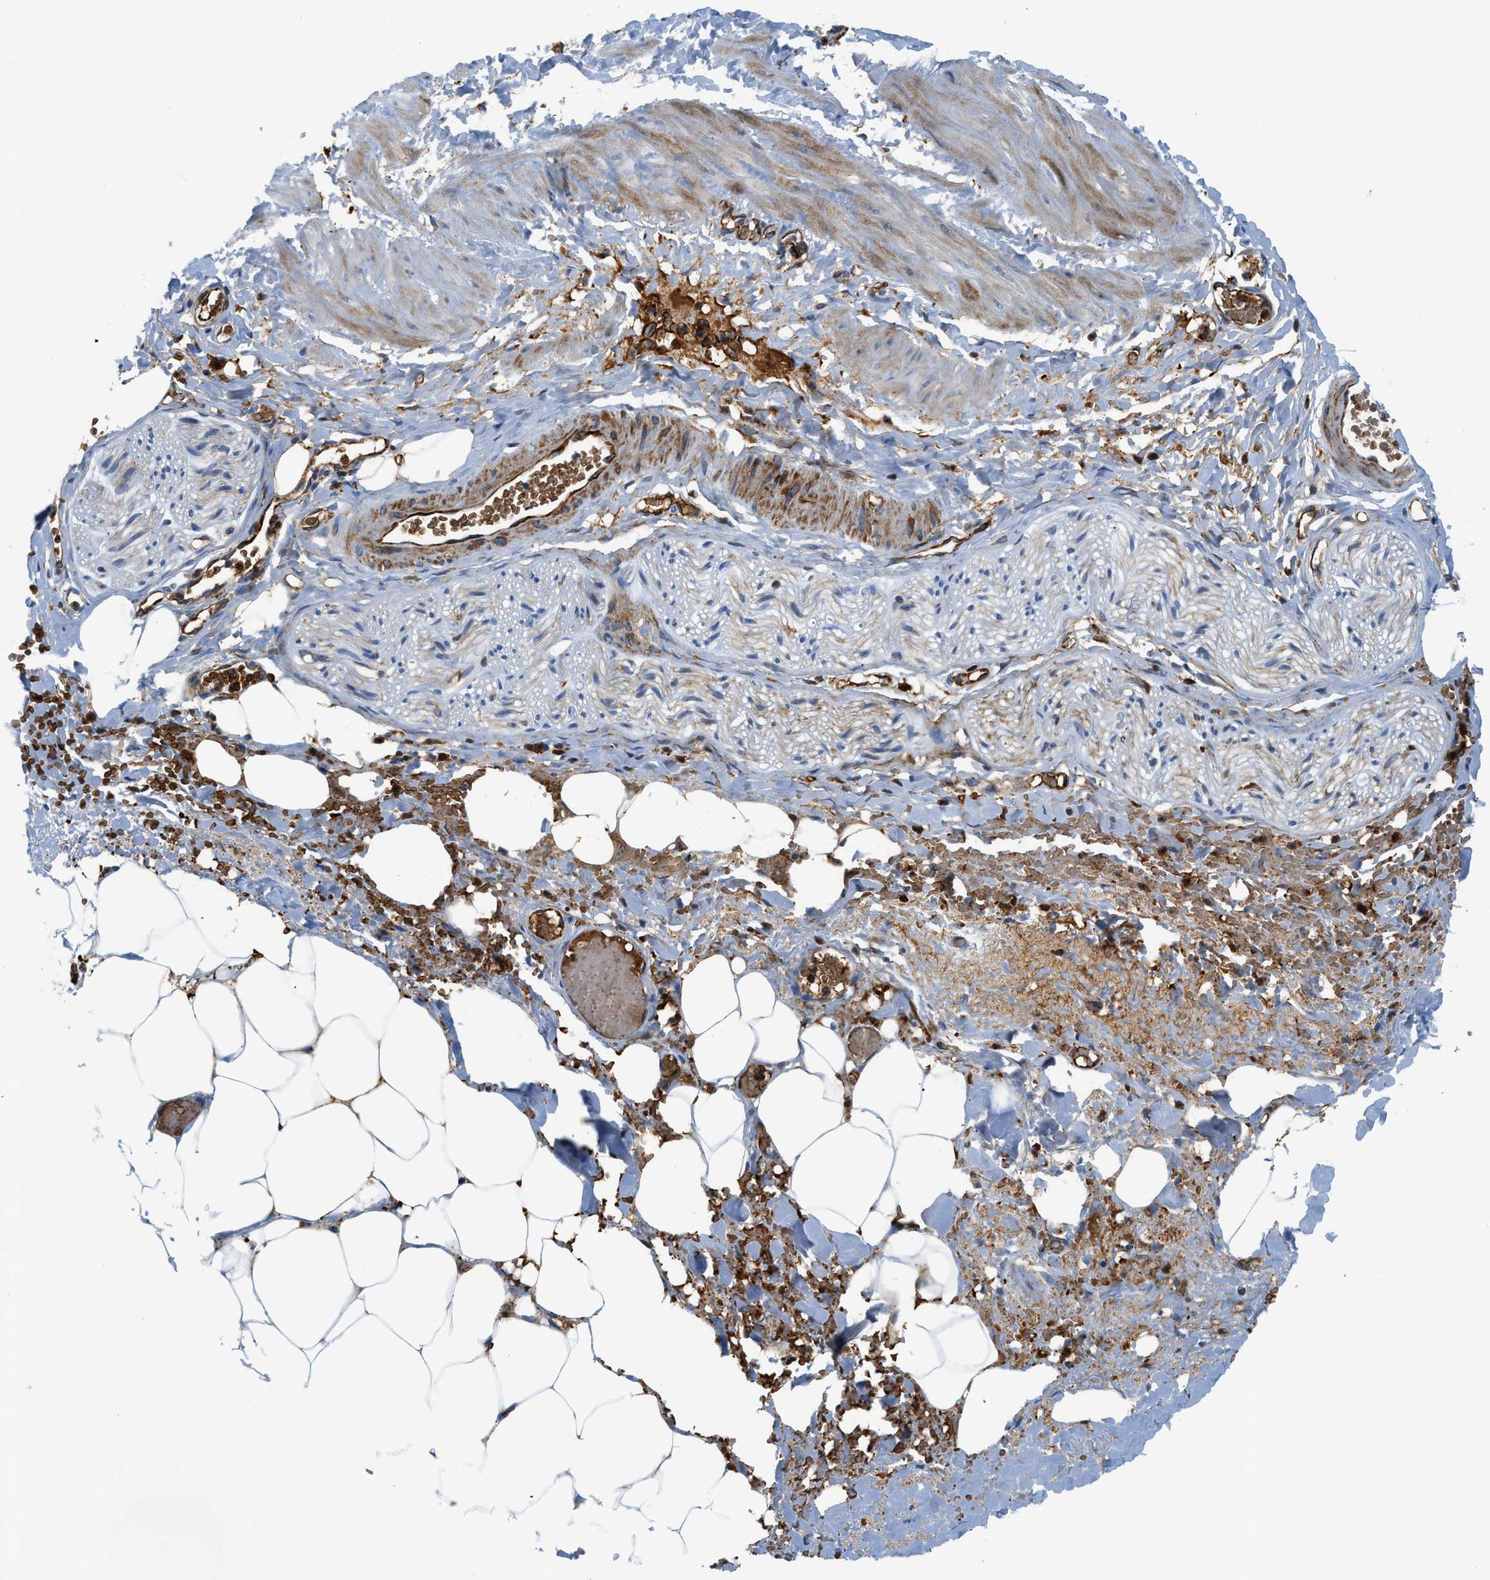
{"staining": {"intensity": "negative", "quantity": "none", "location": "none"}, "tissue": "adipose tissue", "cell_type": "Adipocytes", "image_type": "normal", "snomed": [{"axis": "morphology", "description": "Normal tissue, NOS"}, {"axis": "topography", "description": "Soft tissue"}, {"axis": "topography", "description": "Vascular tissue"}], "caption": "Image shows no protein positivity in adipocytes of normal adipose tissue. The staining was performed using DAB (3,3'-diaminobenzidine) to visualize the protein expression in brown, while the nuclei were stained in blue with hematoxylin (Magnification: 20x).", "gene": "ZNF831", "patient": {"sex": "female", "age": 35}}